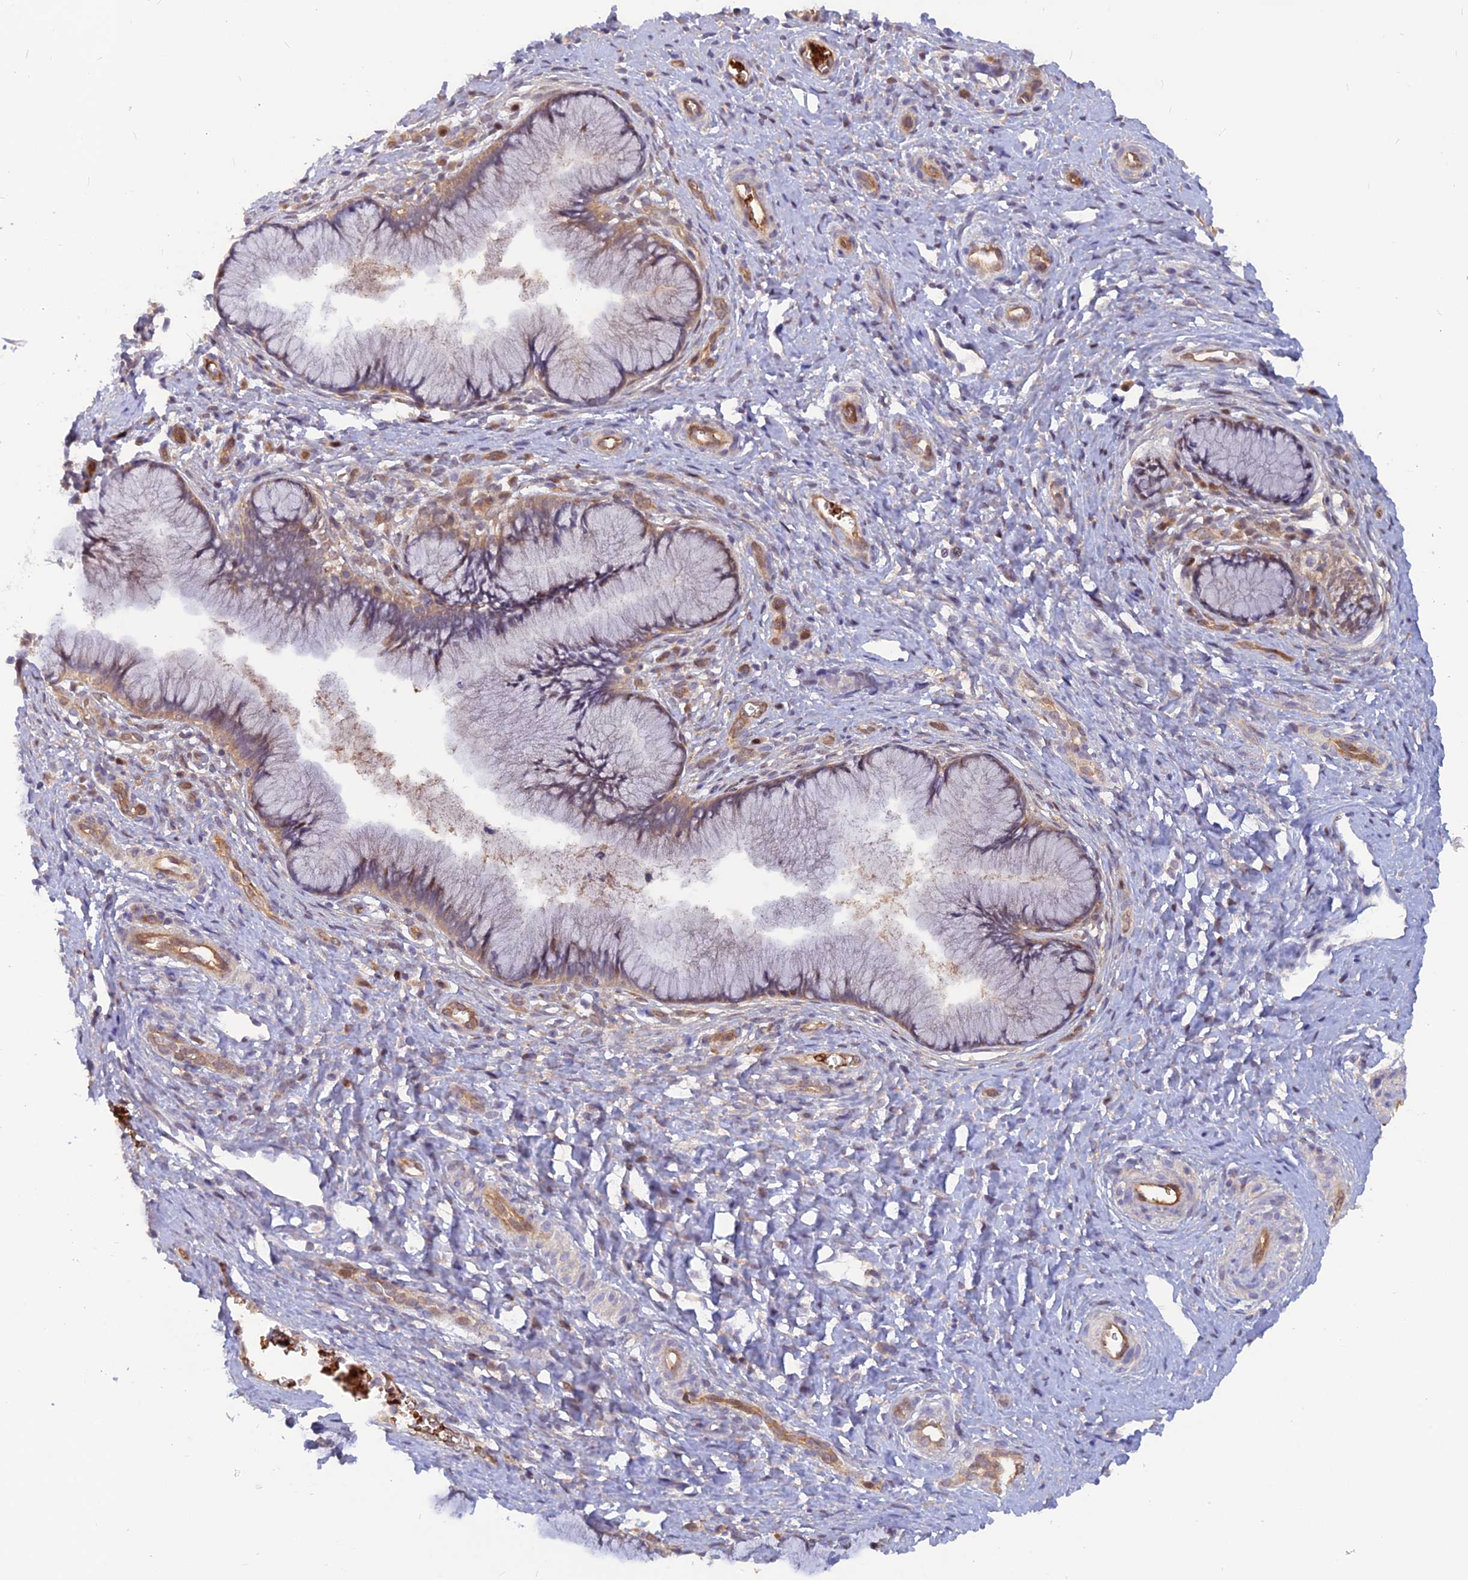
{"staining": {"intensity": "moderate", "quantity": "25%-75%", "location": "cytoplasmic/membranous"}, "tissue": "cervix", "cell_type": "Glandular cells", "image_type": "normal", "snomed": [{"axis": "morphology", "description": "Normal tissue, NOS"}, {"axis": "topography", "description": "Cervix"}], "caption": "Moderate cytoplasmic/membranous expression for a protein is present in approximately 25%-75% of glandular cells of unremarkable cervix using immunohistochemistry (IHC).", "gene": "ARL2BP", "patient": {"sex": "female", "age": 36}}